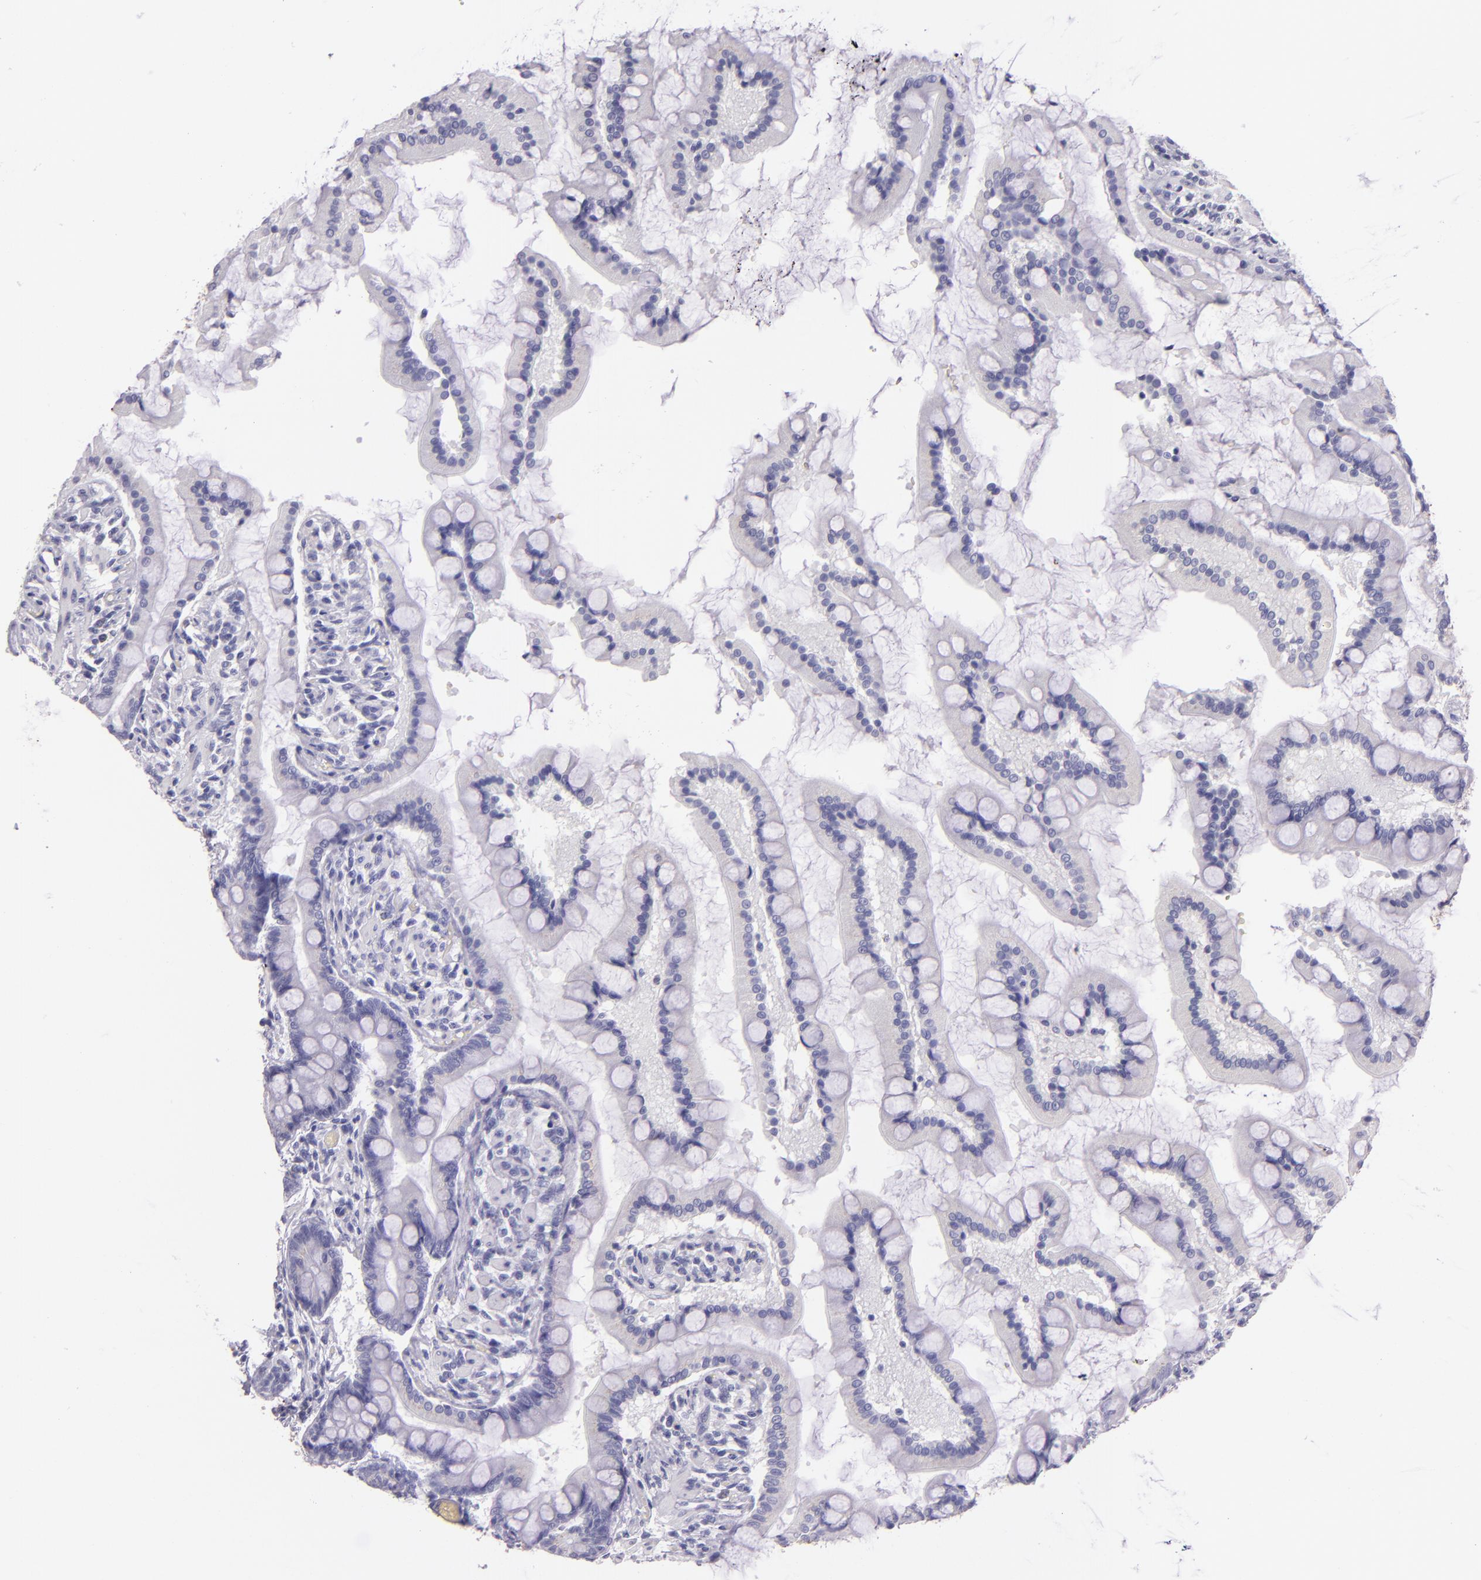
{"staining": {"intensity": "negative", "quantity": "none", "location": "none"}, "tissue": "small intestine", "cell_type": "Glandular cells", "image_type": "normal", "snomed": [{"axis": "morphology", "description": "Normal tissue, NOS"}, {"axis": "topography", "description": "Small intestine"}], "caption": "Small intestine was stained to show a protein in brown. There is no significant staining in glandular cells. (Stains: DAB (3,3'-diaminobenzidine) immunohistochemistry with hematoxylin counter stain, Microscopy: brightfield microscopy at high magnification).", "gene": "MUC5AC", "patient": {"sex": "male", "age": 41}}